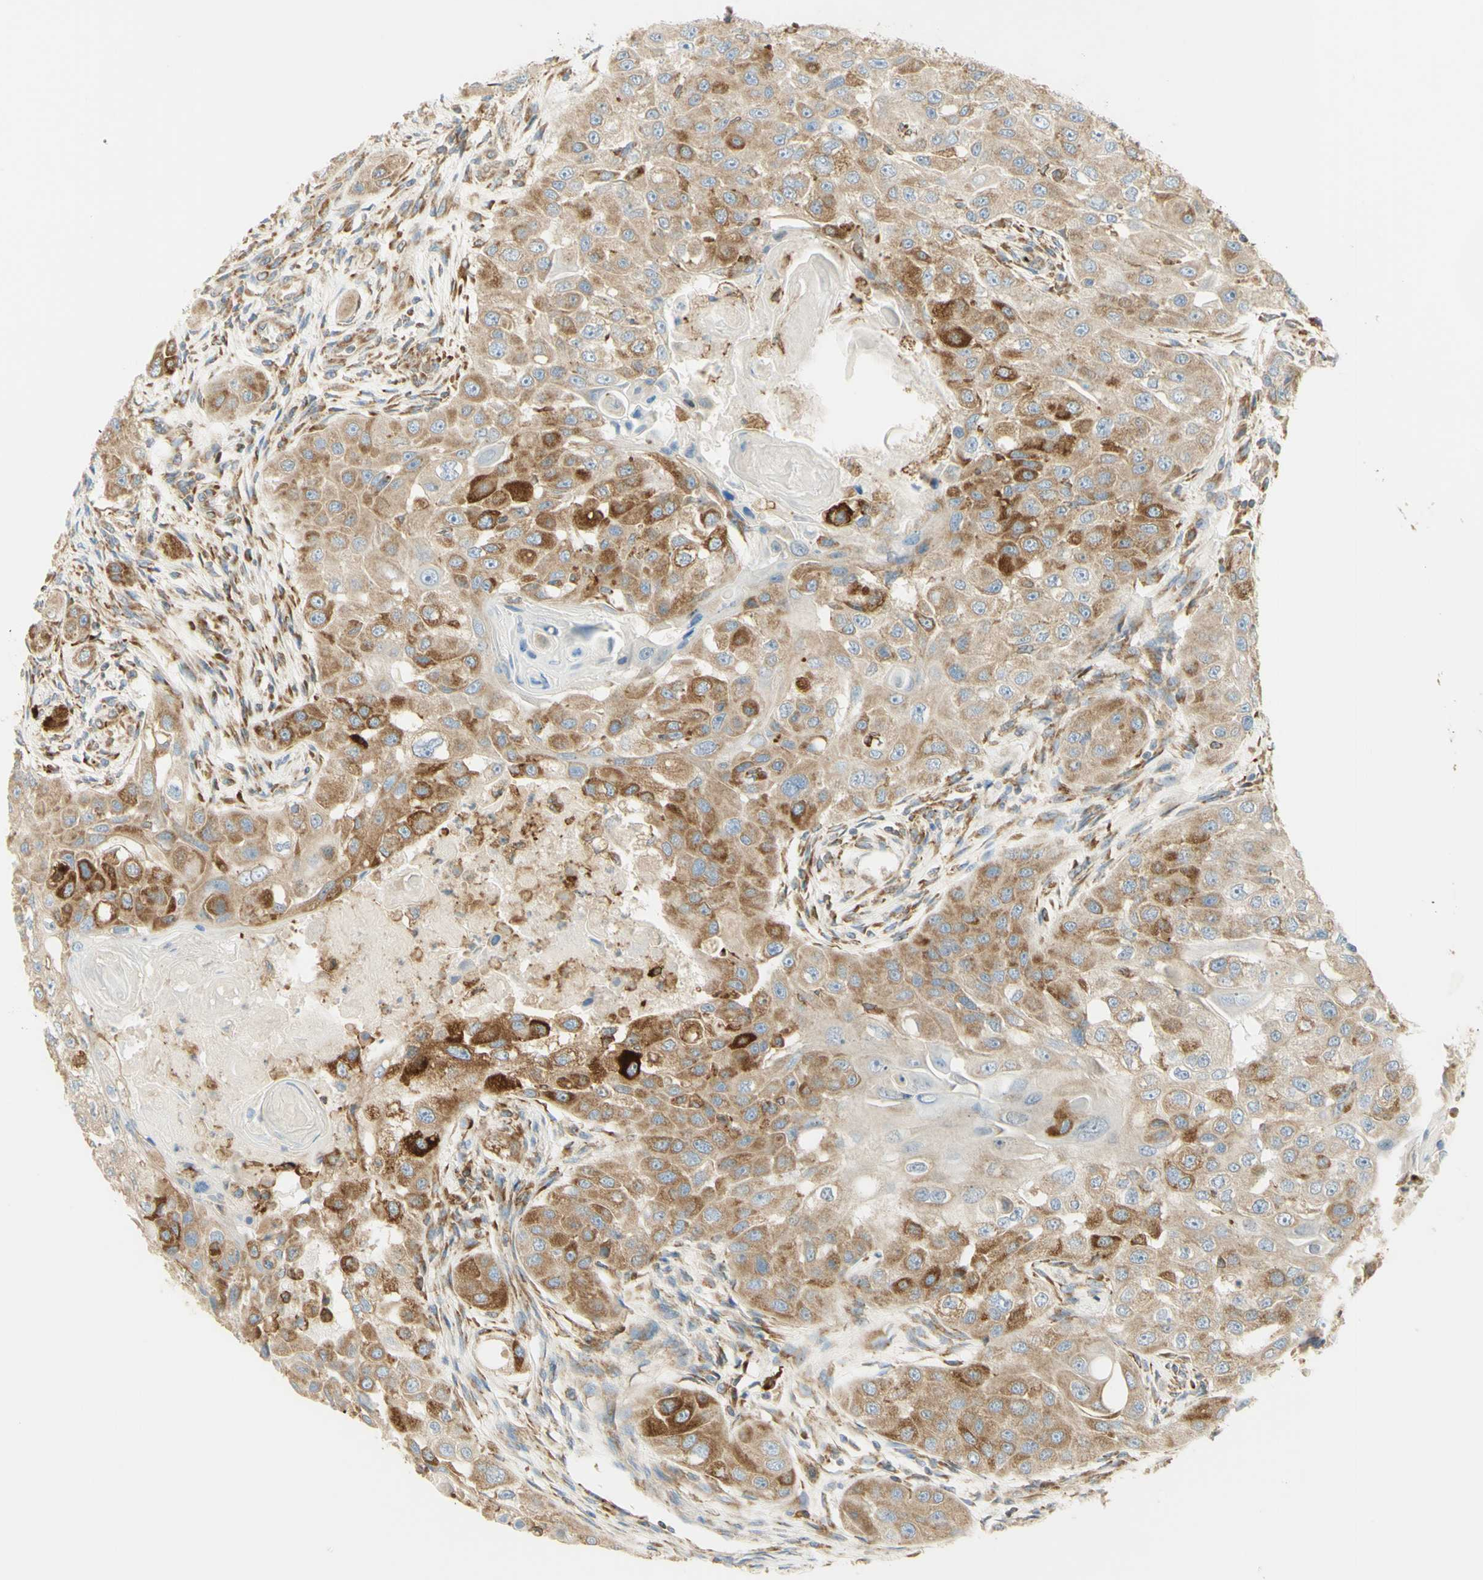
{"staining": {"intensity": "moderate", "quantity": ">75%", "location": "cytoplasmic/membranous"}, "tissue": "head and neck cancer", "cell_type": "Tumor cells", "image_type": "cancer", "snomed": [{"axis": "morphology", "description": "Normal tissue, NOS"}, {"axis": "morphology", "description": "Squamous cell carcinoma, NOS"}, {"axis": "topography", "description": "Skeletal muscle"}, {"axis": "topography", "description": "Head-Neck"}], "caption": "Protein expression by immunohistochemistry demonstrates moderate cytoplasmic/membranous expression in about >75% of tumor cells in head and neck cancer (squamous cell carcinoma). The staining was performed using DAB, with brown indicating positive protein expression. Nuclei are stained blue with hematoxylin.", "gene": "MANF", "patient": {"sex": "male", "age": 51}}